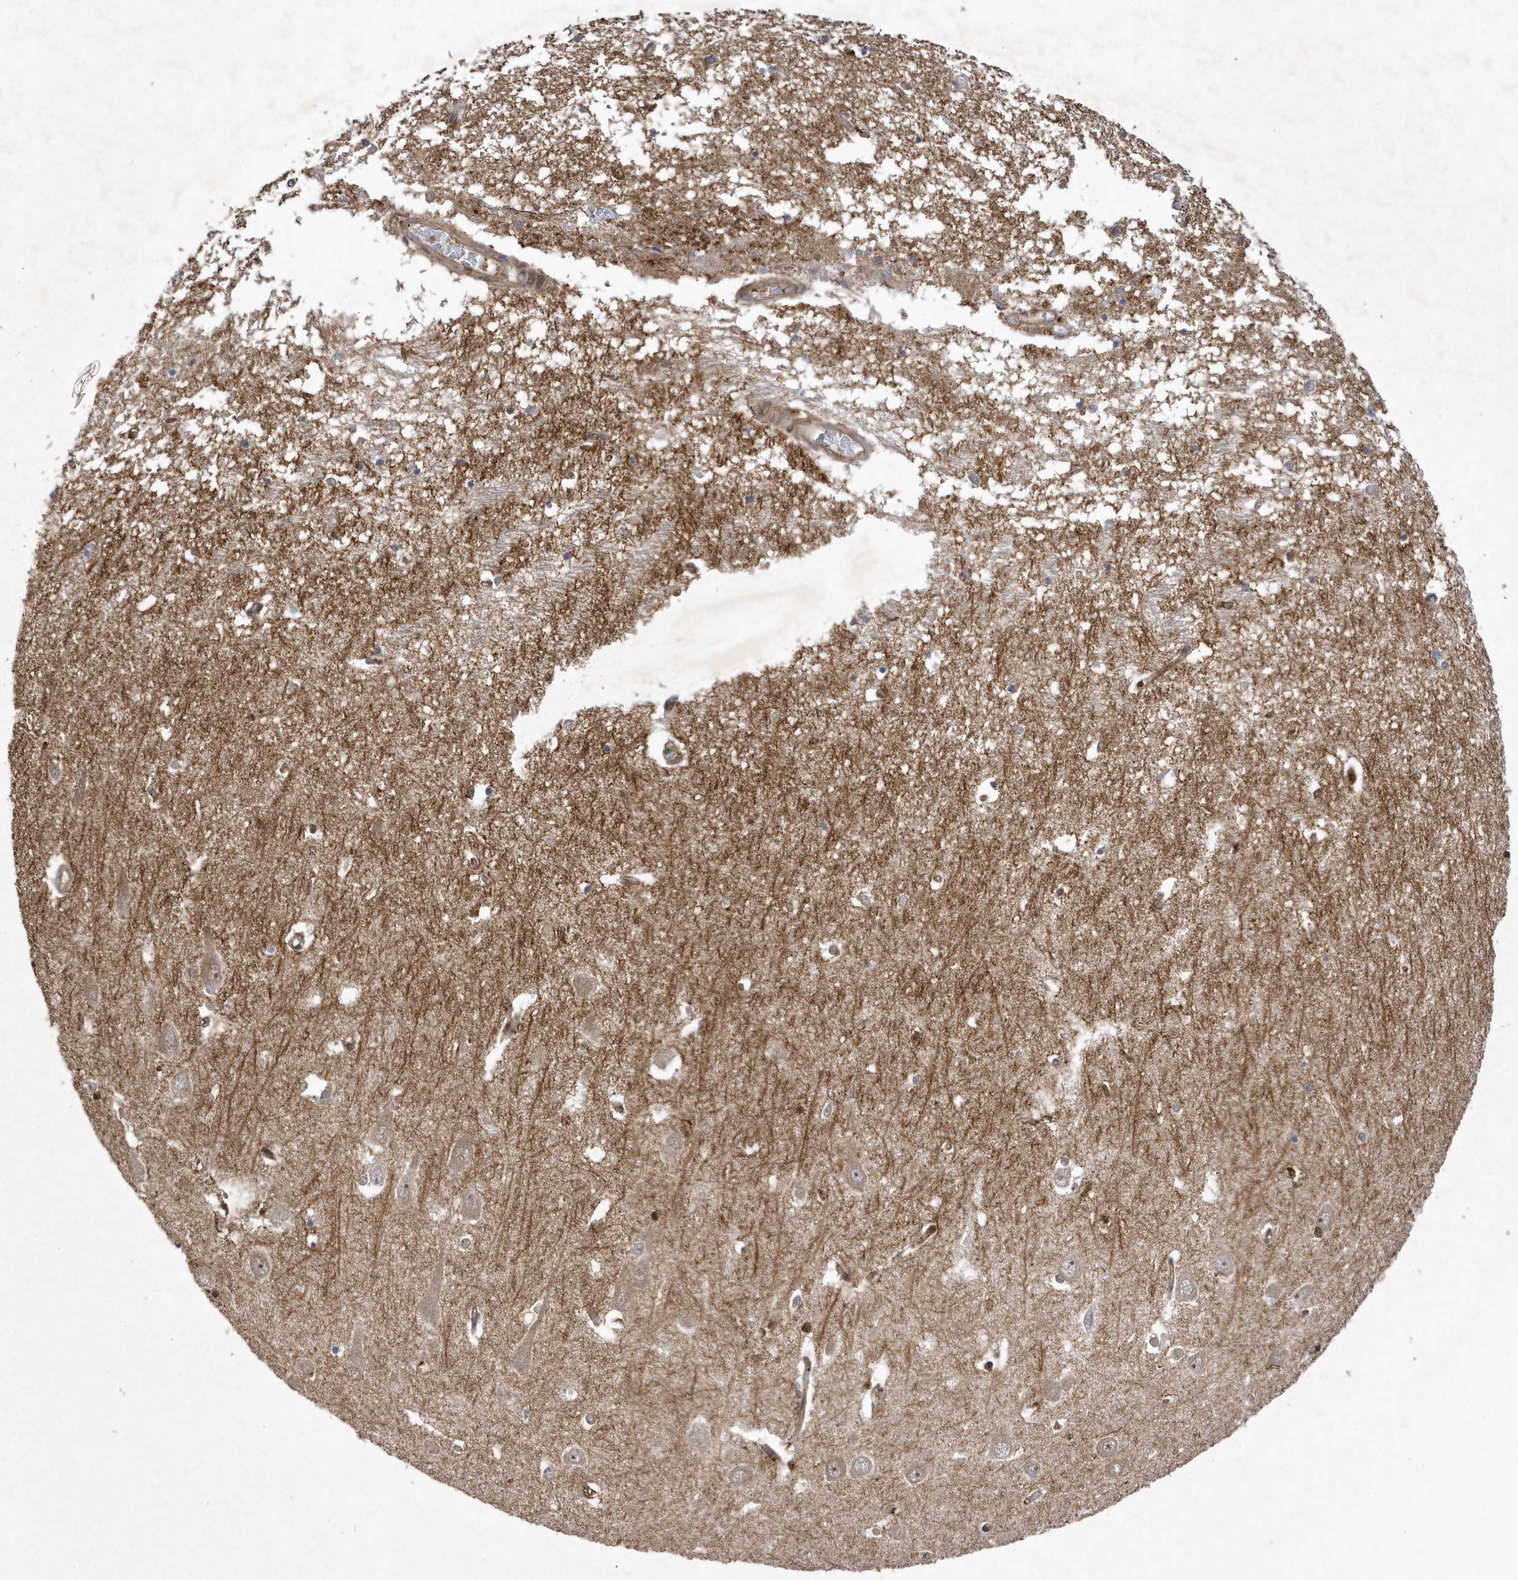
{"staining": {"intensity": "moderate", "quantity": "<25%", "location": "cytoplasmic/membranous"}, "tissue": "hippocampus", "cell_type": "Glial cells", "image_type": "normal", "snomed": [{"axis": "morphology", "description": "Normal tissue, NOS"}, {"axis": "topography", "description": "Hippocampus"}], "caption": "A brown stain shows moderate cytoplasmic/membranous positivity of a protein in glial cells of normal human hippocampus. The protein is stained brown, and the nuclei are stained in blue (DAB (3,3'-diaminobenzidine) IHC with brightfield microscopy, high magnification).", "gene": "LAPTM4A", "patient": {"sex": "male", "age": 70}}